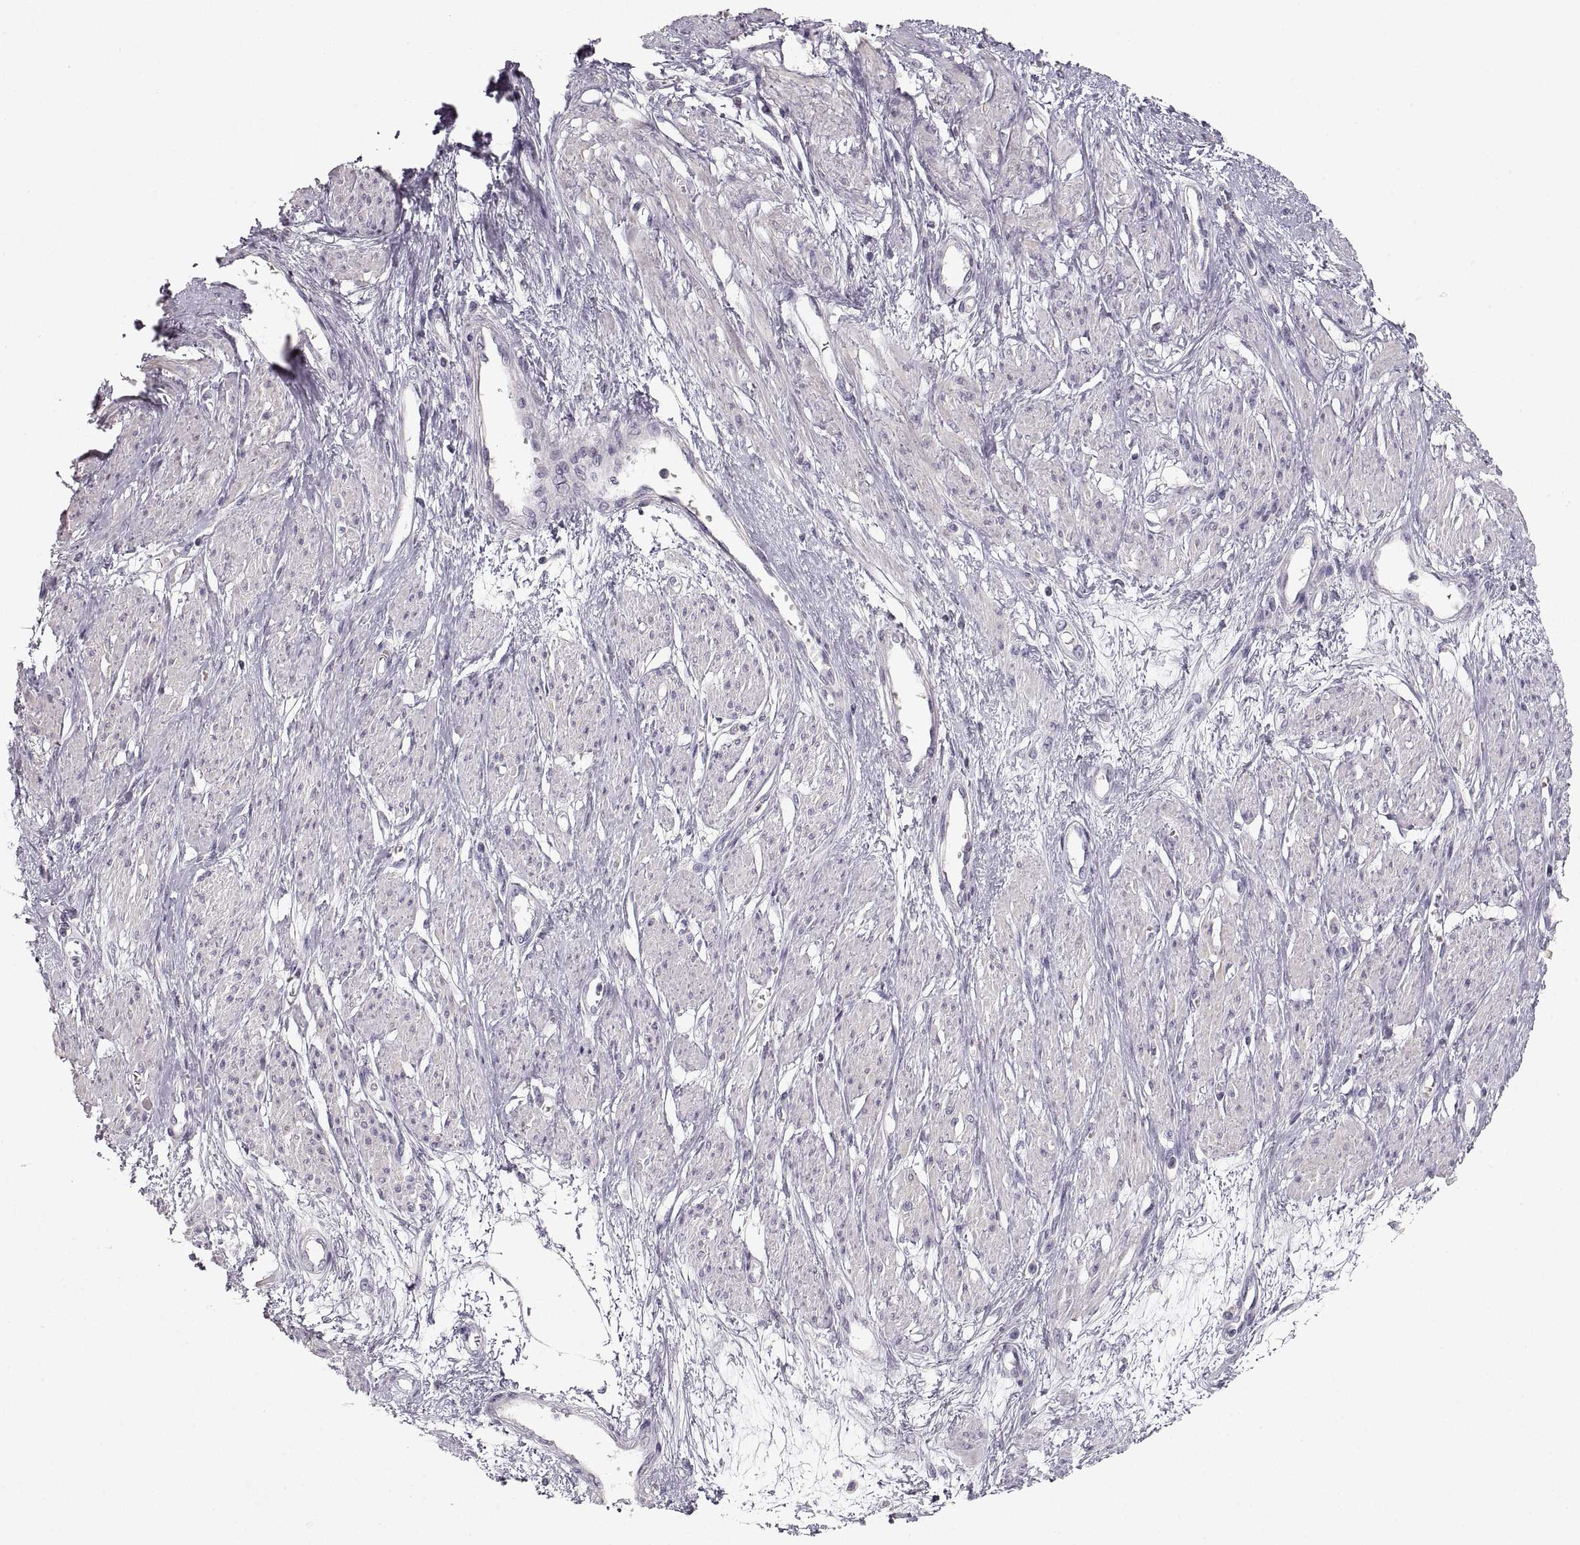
{"staining": {"intensity": "negative", "quantity": "none", "location": "none"}, "tissue": "smooth muscle", "cell_type": "Smooth muscle cells", "image_type": "normal", "snomed": [{"axis": "morphology", "description": "Normal tissue, NOS"}, {"axis": "topography", "description": "Smooth muscle"}, {"axis": "topography", "description": "Uterus"}], "caption": "Immunohistochemical staining of normal smooth muscle shows no significant positivity in smooth muscle cells.", "gene": "PCSK2", "patient": {"sex": "female", "age": 39}}